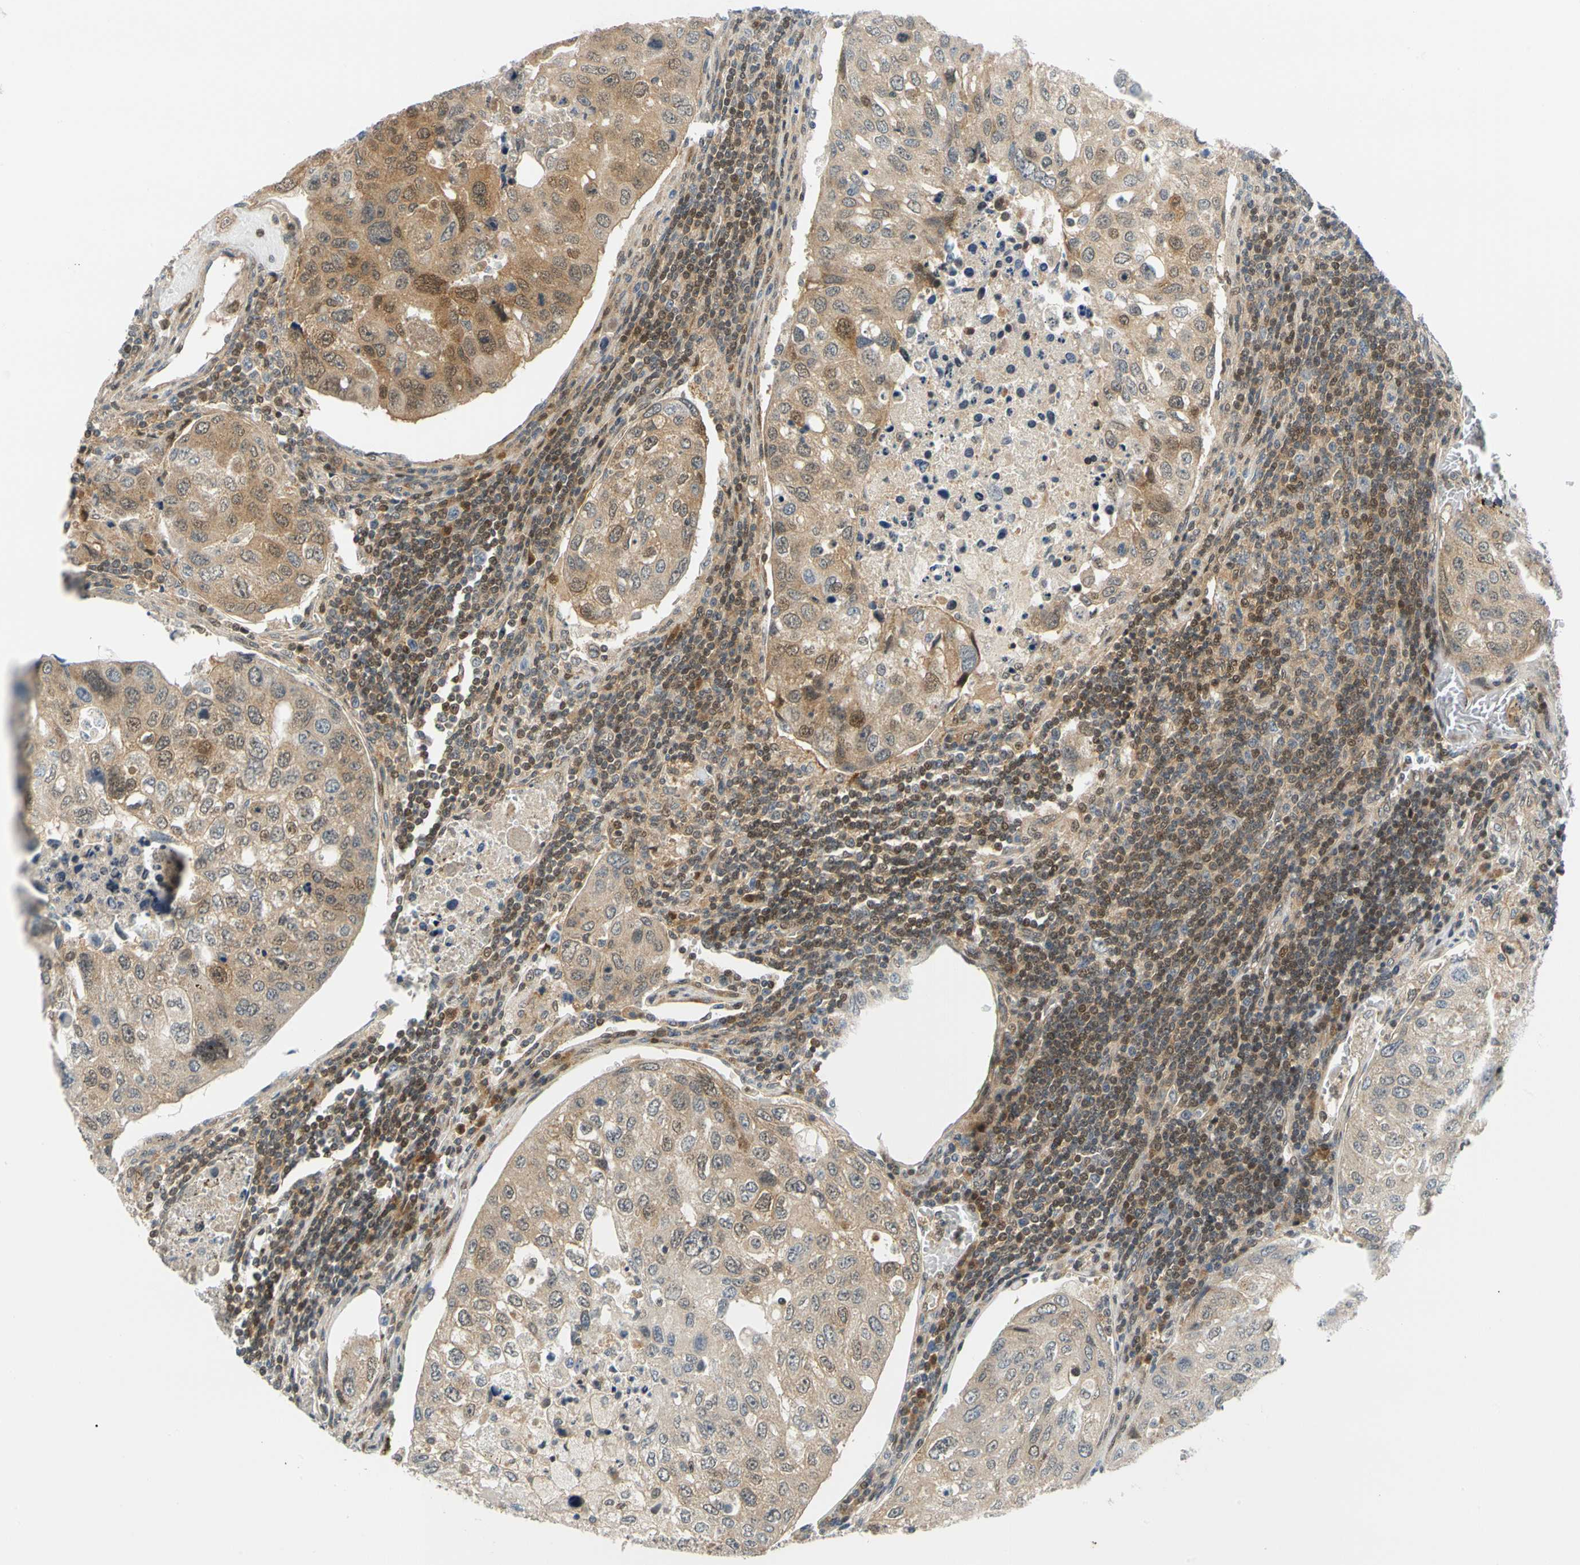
{"staining": {"intensity": "moderate", "quantity": ">75%", "location": "cytoplasmic/membranous"}, "tissue": "urothelial cancer", "cell_type": "Tumor cells", "image_type": "cancer", "snomed": [{"axis": "morphology", "description": "Urothelial carcinoma, High grade"}, {"axis": "topography", "description": "Lymph node"}, {"axis": "topography", "description": "Urinary bladder"}], "caption": "This is an image of IHC staining of urothelial cancer, which shows moderate positivity in the cytoplasmic/membranous of tumor cells.", "gene": "MAPK9", "patient": {"sex": "male", "age": 51}}